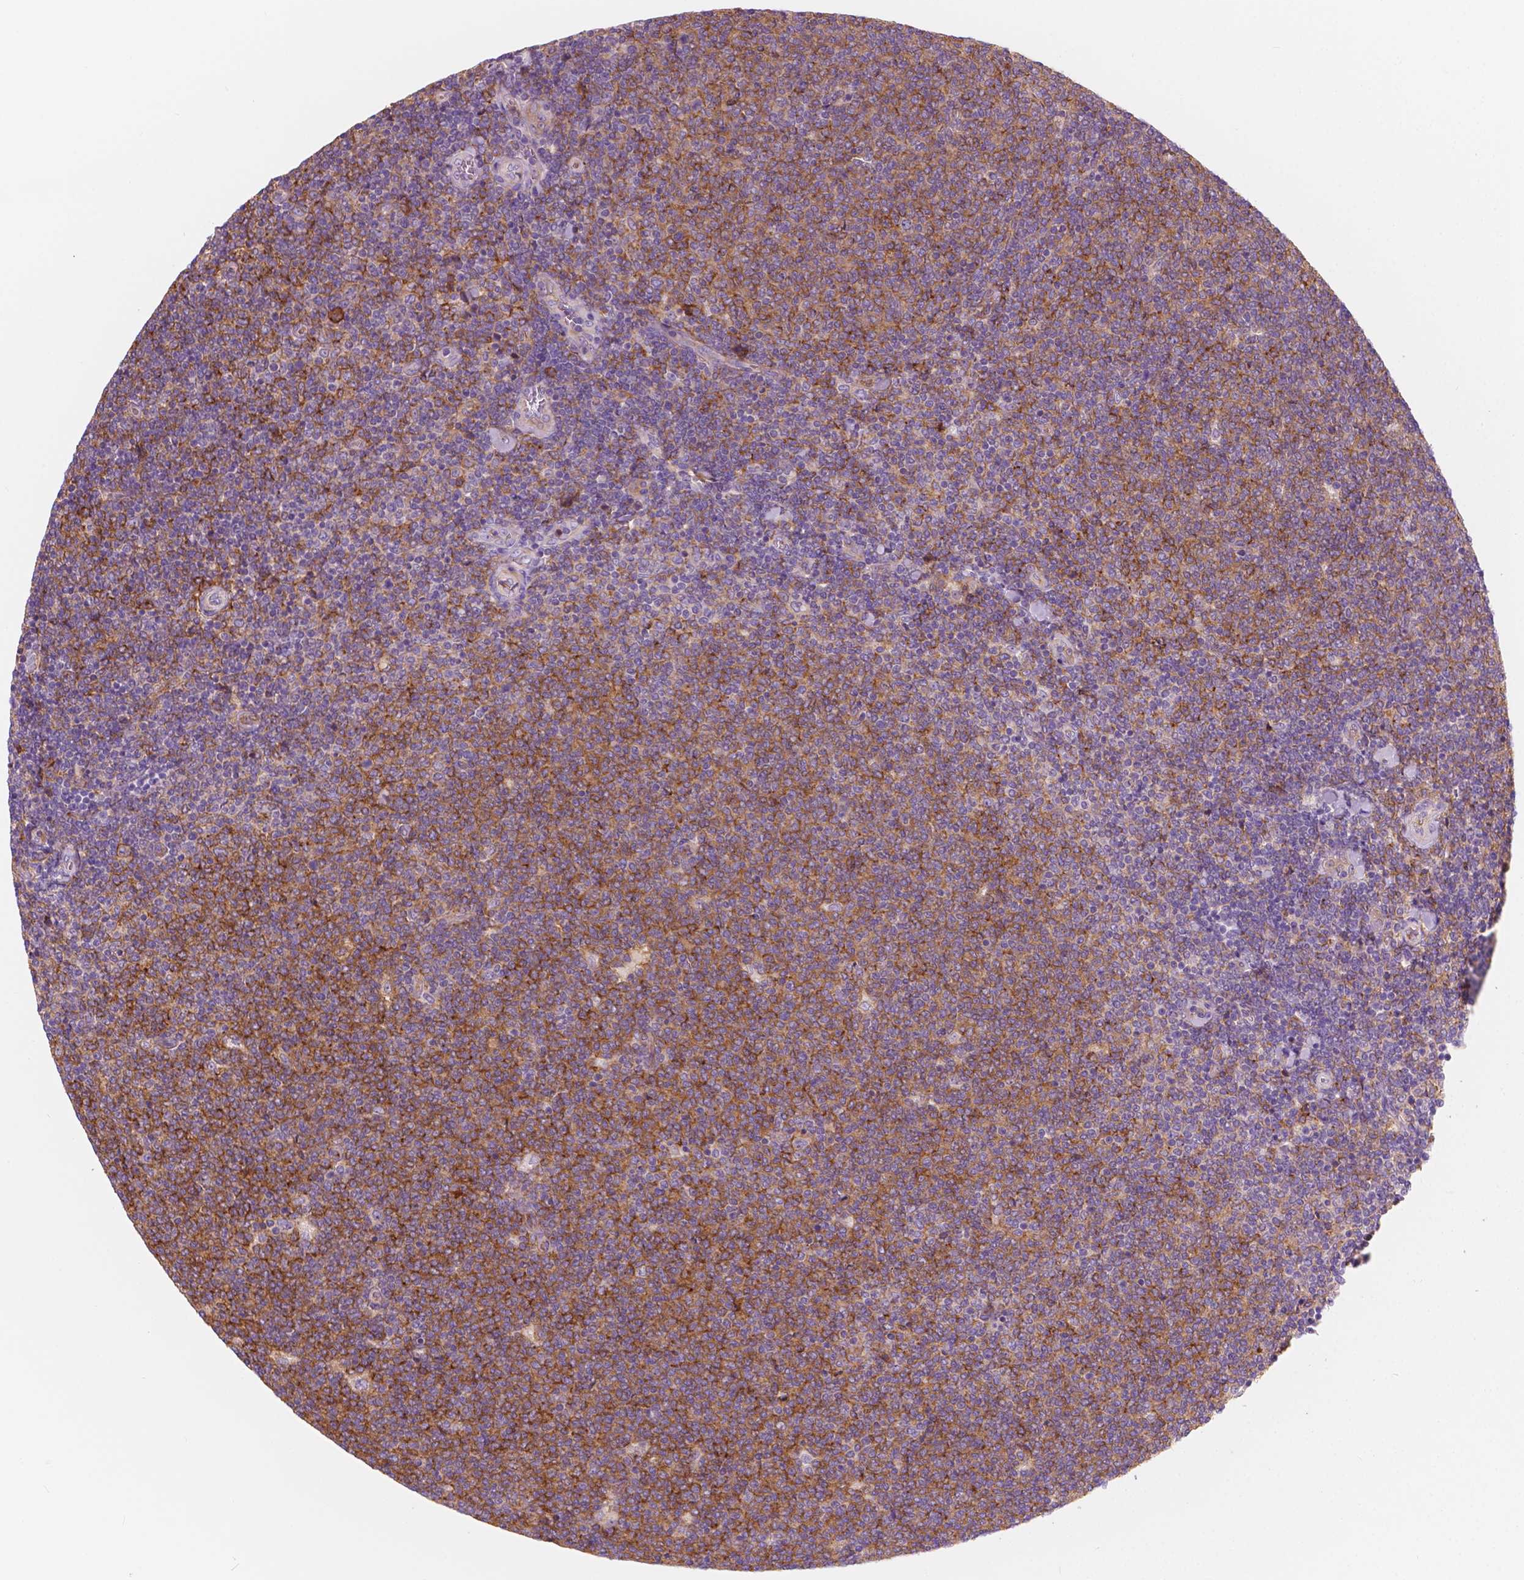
{"staining": {"intensity": "moderate", "quantity": "25%-75%", "location": "cytoplasmic/membranous"}, "tissue": "lymphoma", "cell_type": "Tumor cells", "image_type": "cancer", "snomed": [{"axis": "morphology", "description": "Malignant lymphoma, non-Hodgkin's type, Low grade"}, {"axis": "topography", "description": "Lymph node"}], "caption": "An image showing moderate cytoplasmic/membranous positivity in about 25%-75% of tumor cells in lymphoma, as visualized by brown immunohistochemical staining.", "gene": "SEMA4A", "patient": {"sex": "male", "age": 52}}